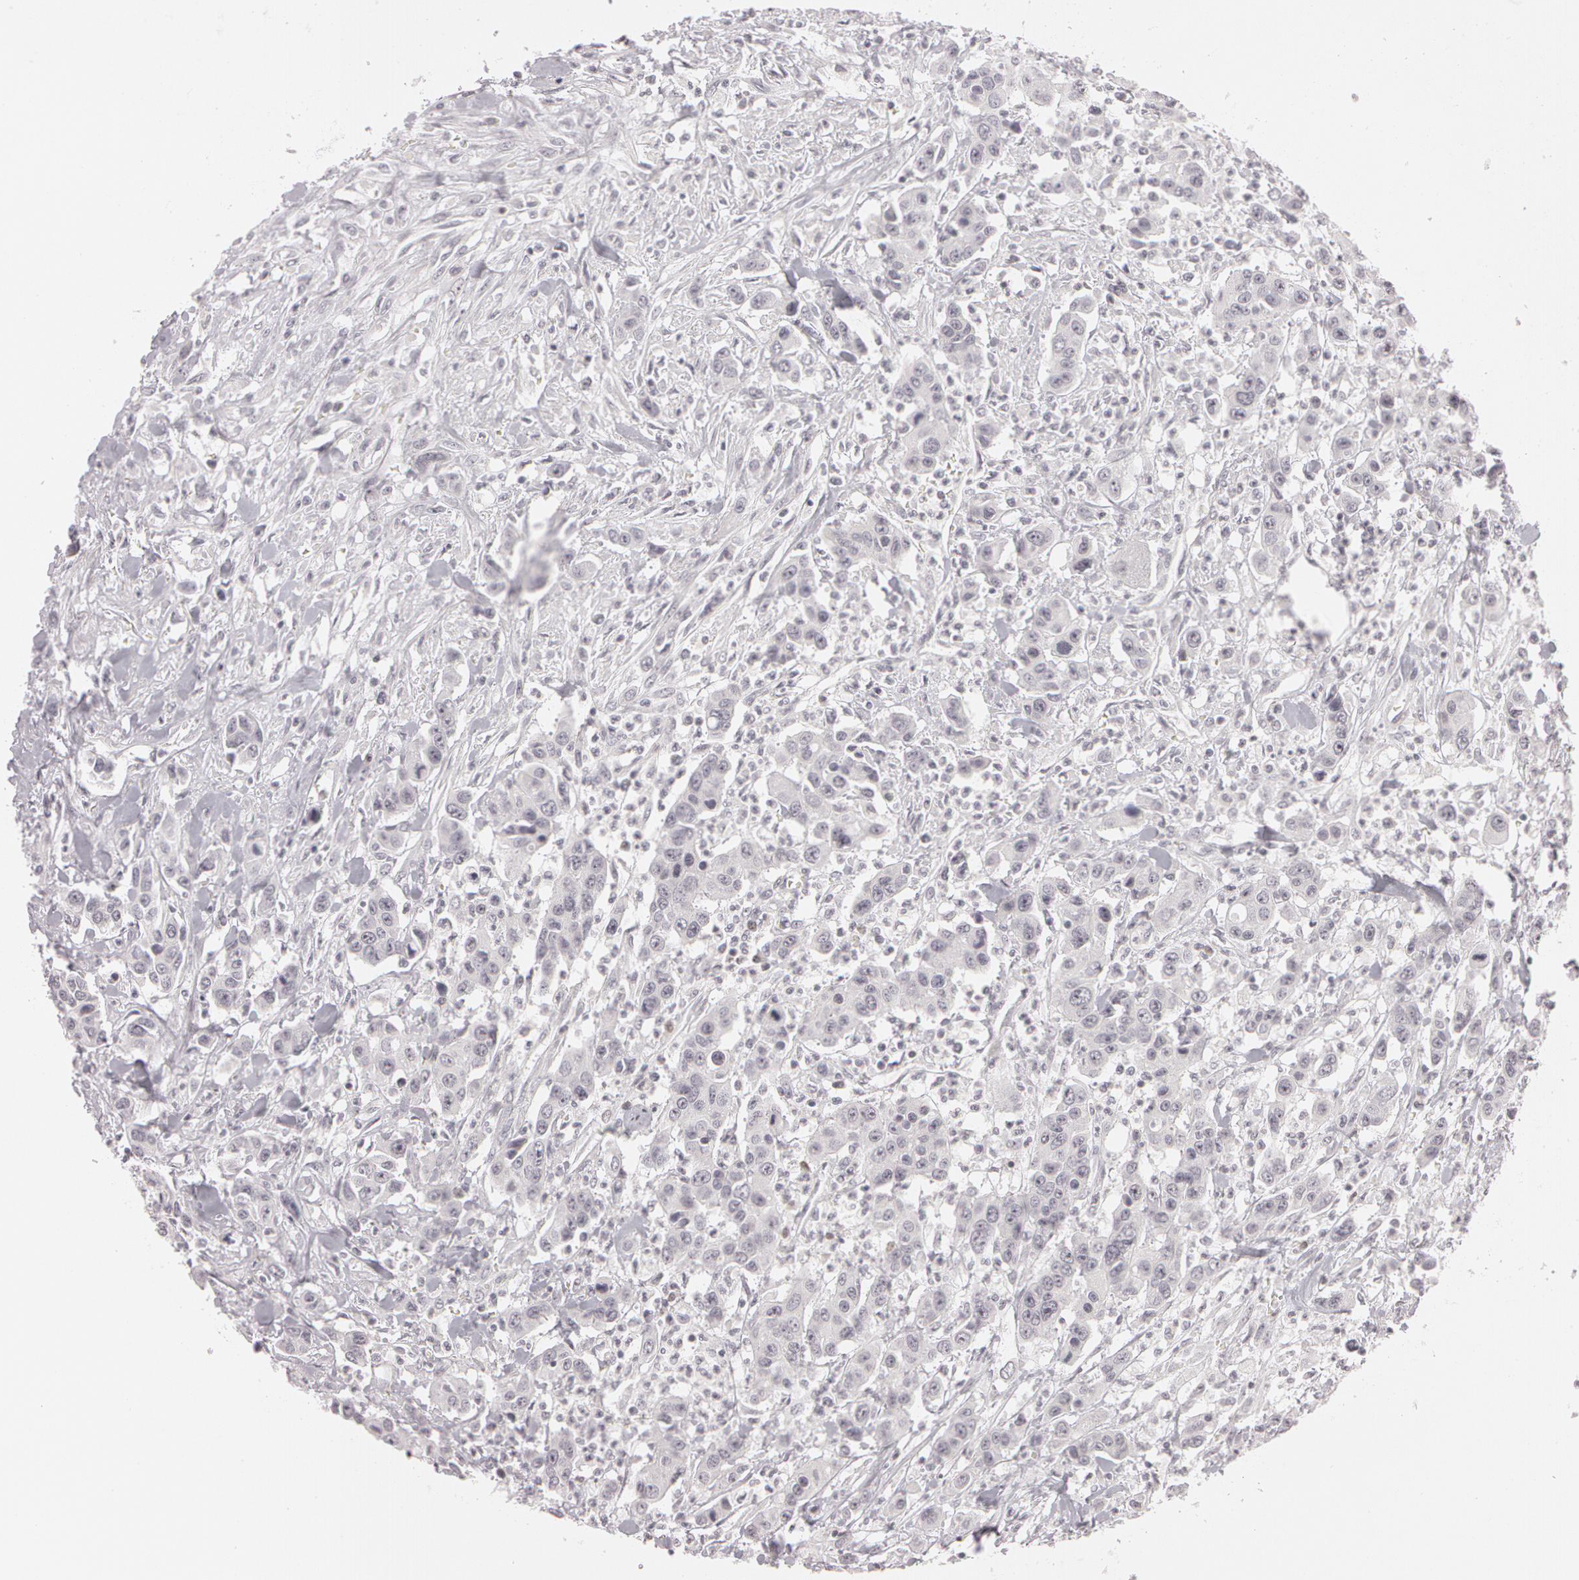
{"staining": {"intensity": "negative", "quantity": "none", "location": "none"}, "tissue": "urothelial cancer", "cell_type": "Tumor cells", "image_type": "cancer", "snomed": [{"axis": "morphology", "description": "Urothelial carcinoma, High grade"}, {"axis": "topography", "description": "Urinary bladder"}], "caption": "Immunohistochemistry histopathology image of human urothelial cancer stained for a protein (brown), which demonstrates no positivity in tumor cells.", "gene": "FBL", "patient": {"sex": "male", "age": 86}}